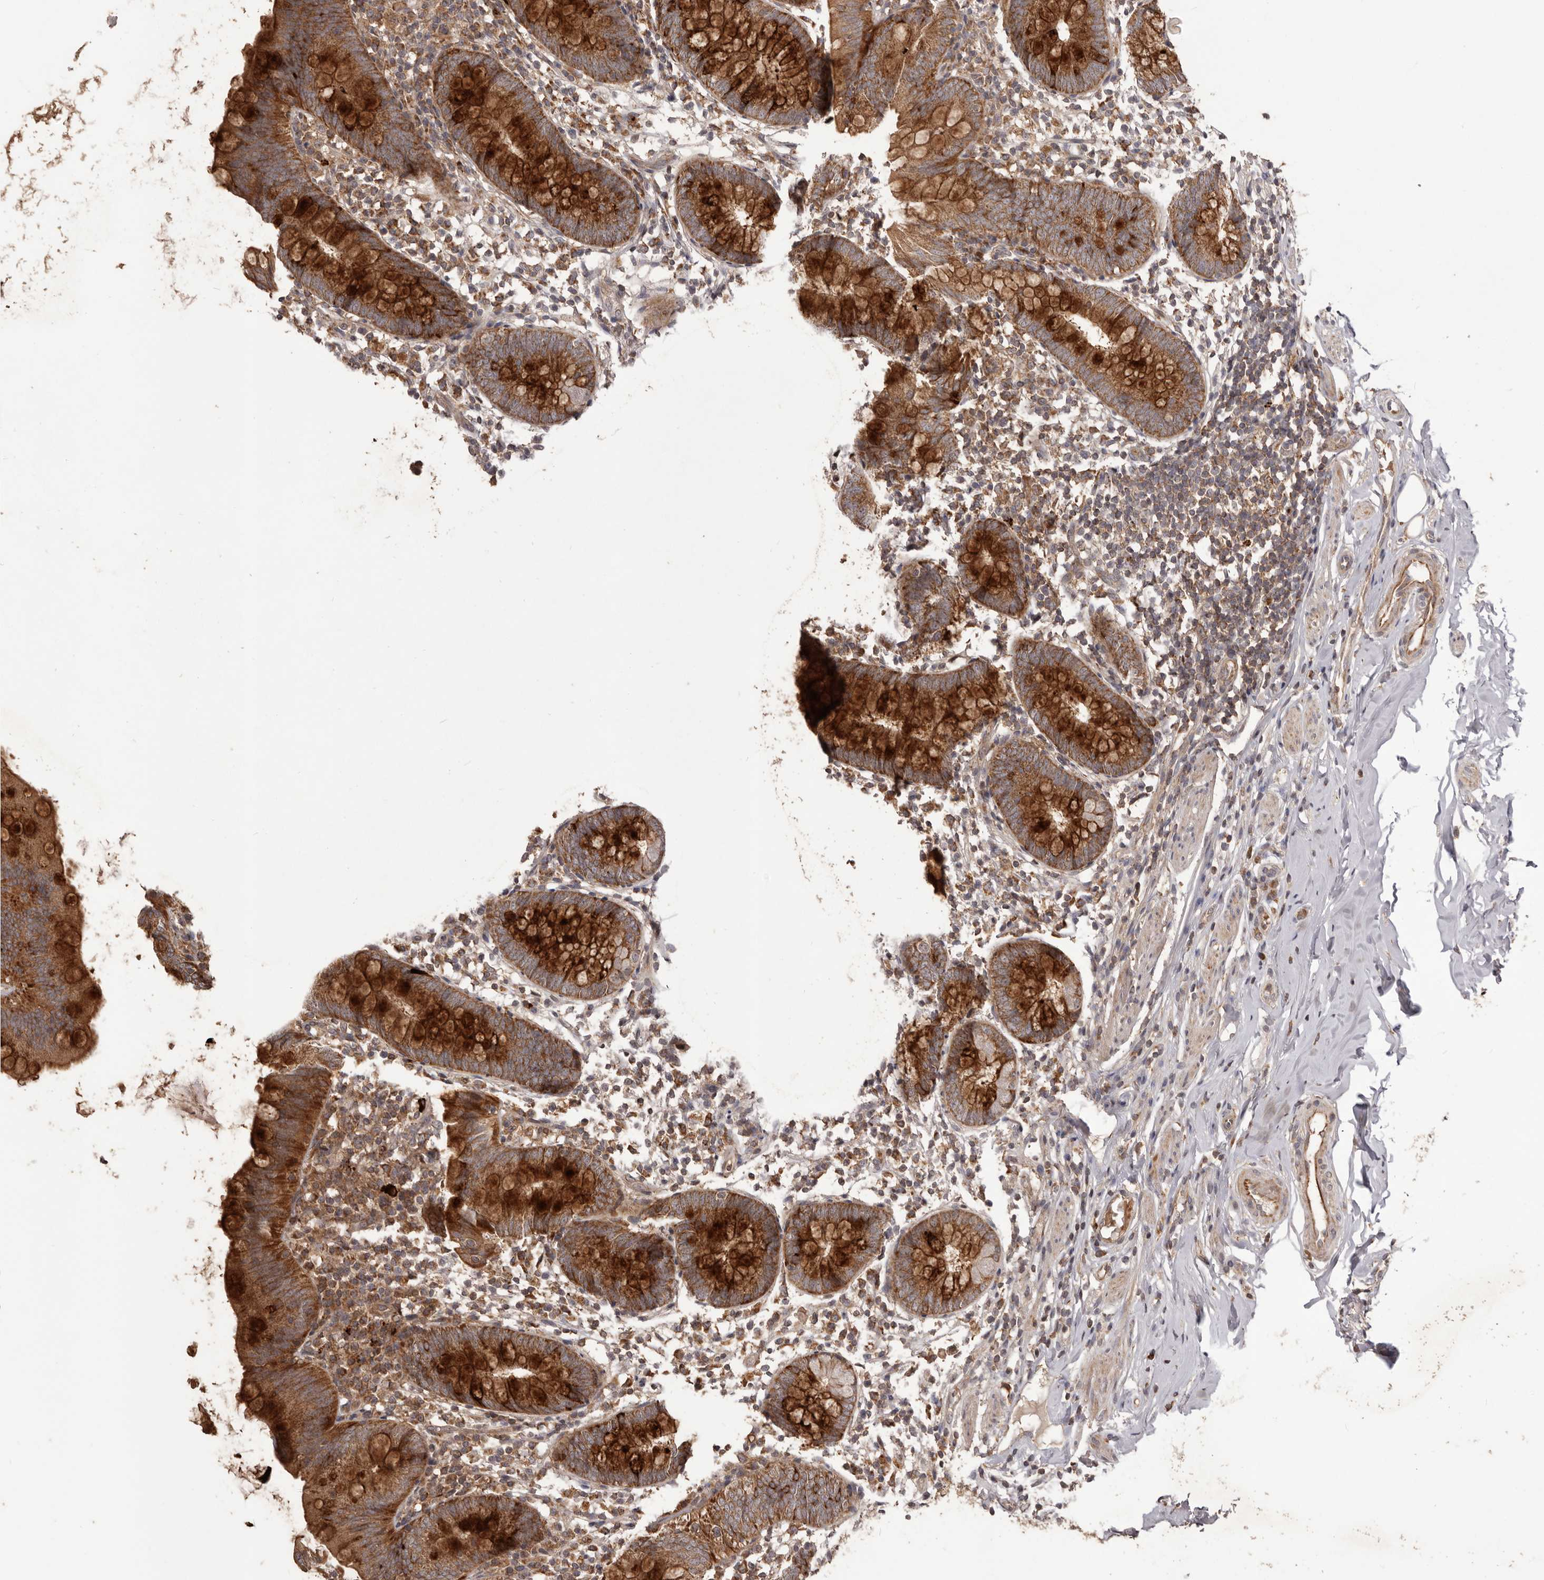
{"staining": {"intensity": "strong", "quantity": ">75%", "location": "cytoplasmic/membranous"}, "tissue": "appendix", "cell_type": "Glandular cells", "image_type": "normal", "snomed": [{"axis": "morphology", "description": "Normal tissue, NOS"}, {"axis": "topography", "description": "Appendix"}], "caption": "Appendix was stained to show a protein in brown. There is high levels of strong cytoplasmic/membranous expression in approximately >75% of glandular cells.", "gene": "QRSL1", "patient": {"sex": "female", "age": 62}}